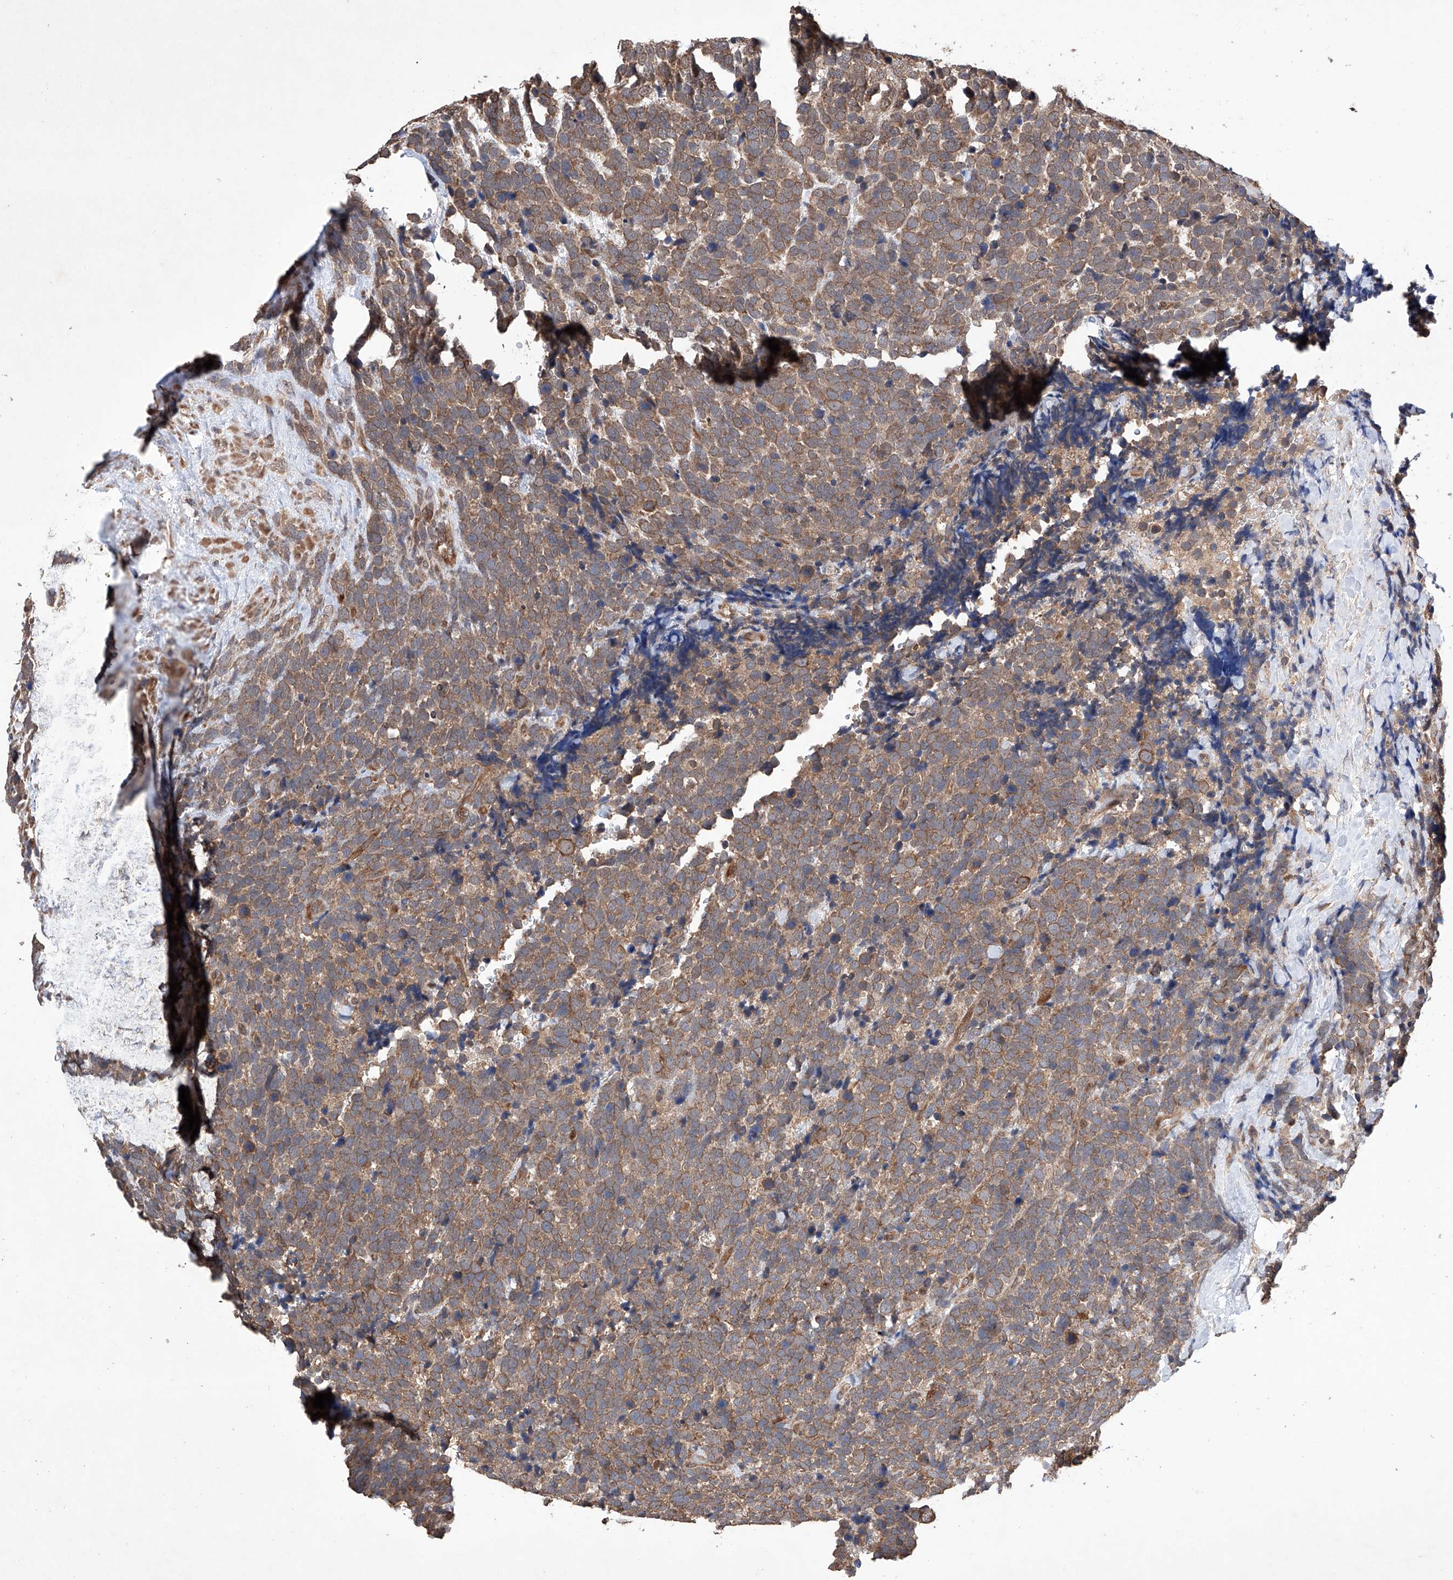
{"staining": {"intensity": "moderate", "quantity": ">75%", "location": "cytoplasmic/membranous"}, "tissue": "urothelial cancer", "cell_type": "Tumor cells", "image_type": "cancer", "snomed": [{"axis": "morphology", "description": "Urothelial carcinoma, High grade"}, {"axis": "topography", "description": "Urinary bladder"}], "caption": "Protein expression analysis of urothelial cancer reveals moderate cytoplasmic/membranous staining in approximately >75% of tumor cells.", "gene": "LURAP1", "patient": {"sex": "female", "age": 82}}